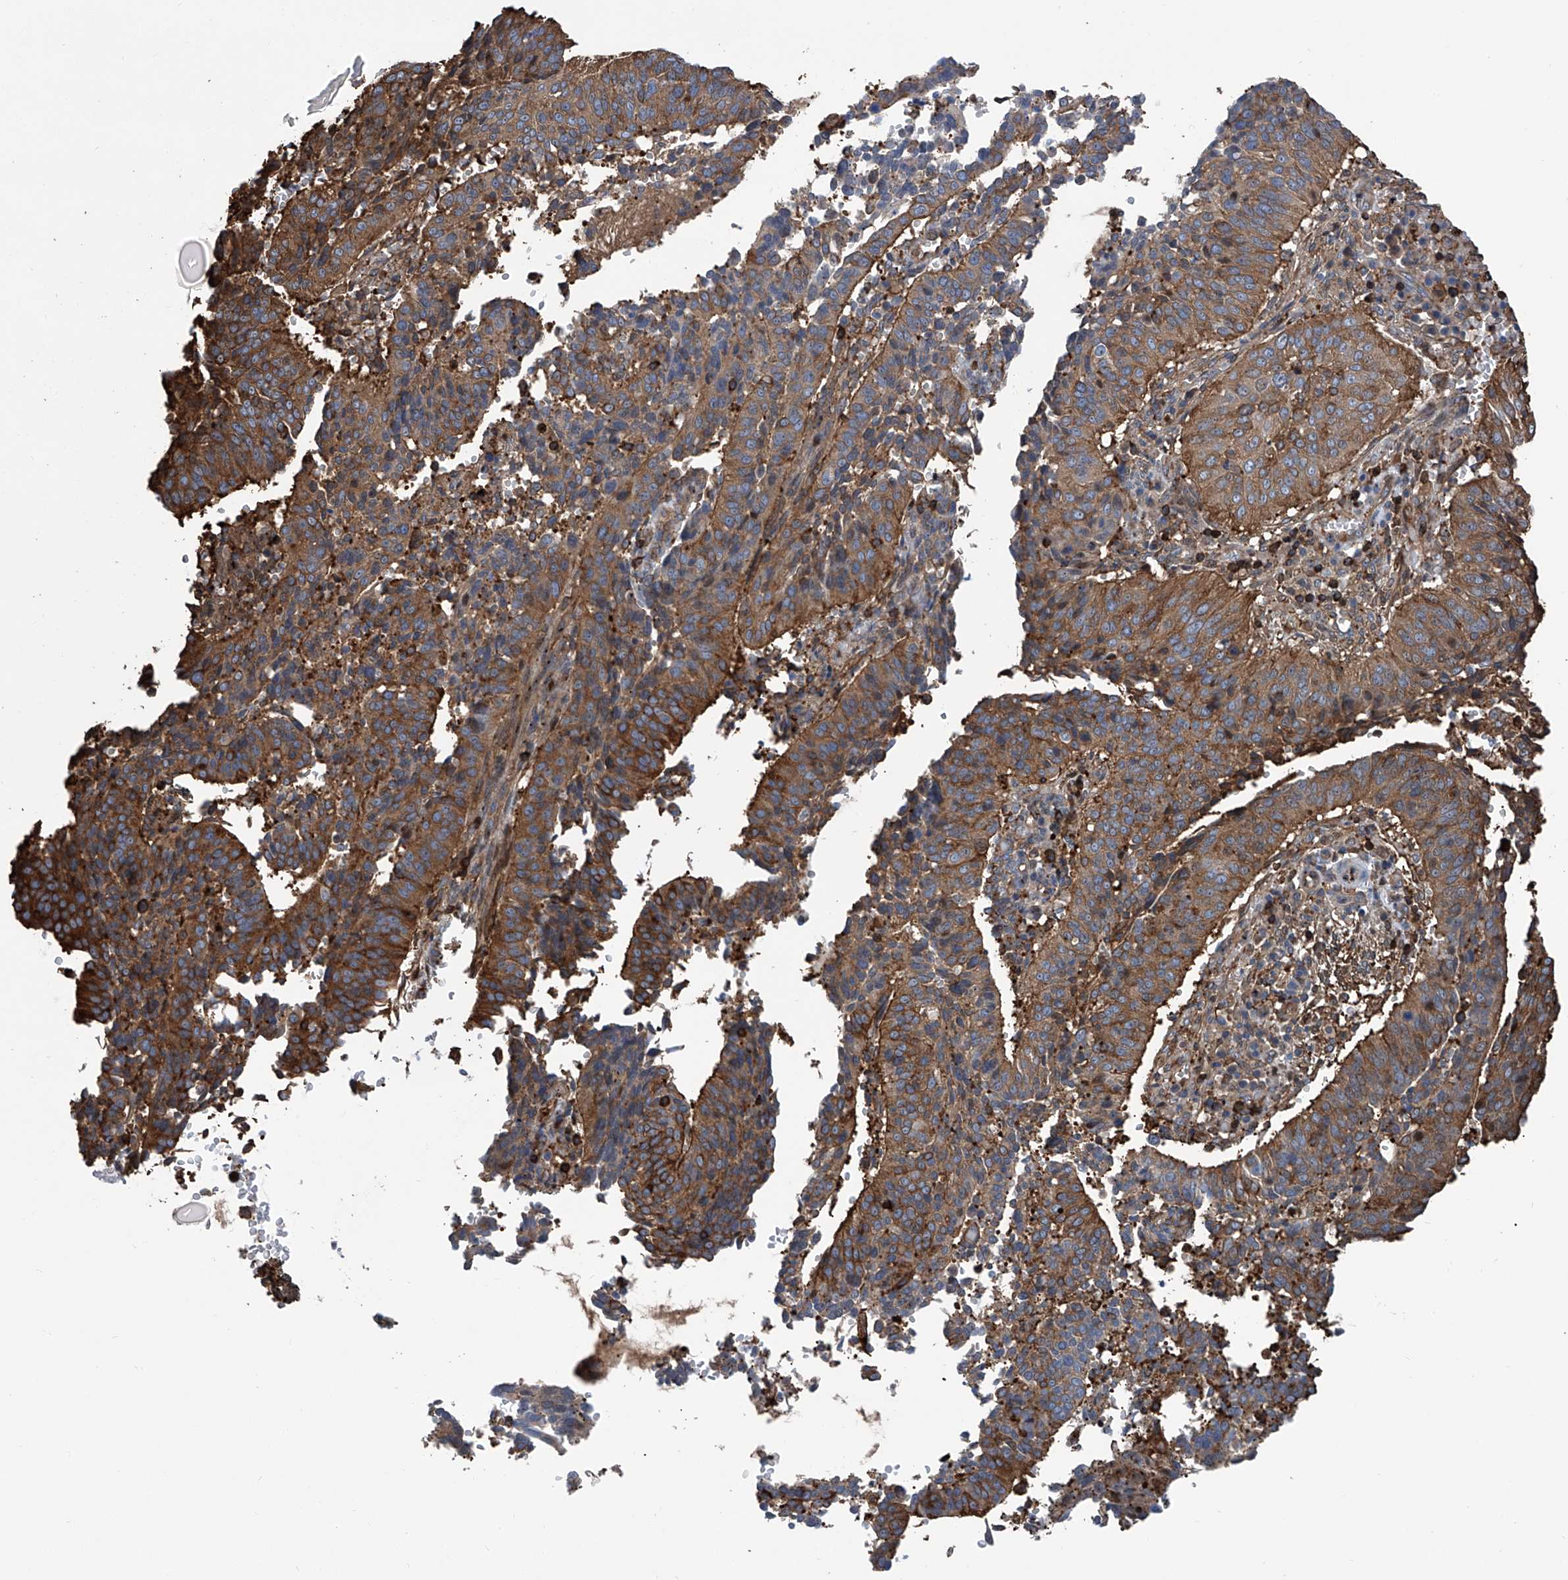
{"staining": {"intensity": "moderate", "quantity": ">75%", "location": "cytoplasmic/membranous"}, "tissue": "cervical cancer", "cell_type": "Tumor cells", "image_type": "cancer", "snomed": [{"axis": "morphology", "description": "Normal tissue, NOS"}, {"axis": "morphology", "description": "Squamous cell carcinoma, NOS"}, {"axis": "topography", "description": "Cervix"}], "caption": "Brown immunohistochemical staining in human cervical cancer (squamous cell carcinoma) exhibits moderate cytoplasmic/membranous expression in approximately >75% of tumor cells.", "gene": "ZNF484", "patient": {"sex": "female", "age": 39}}